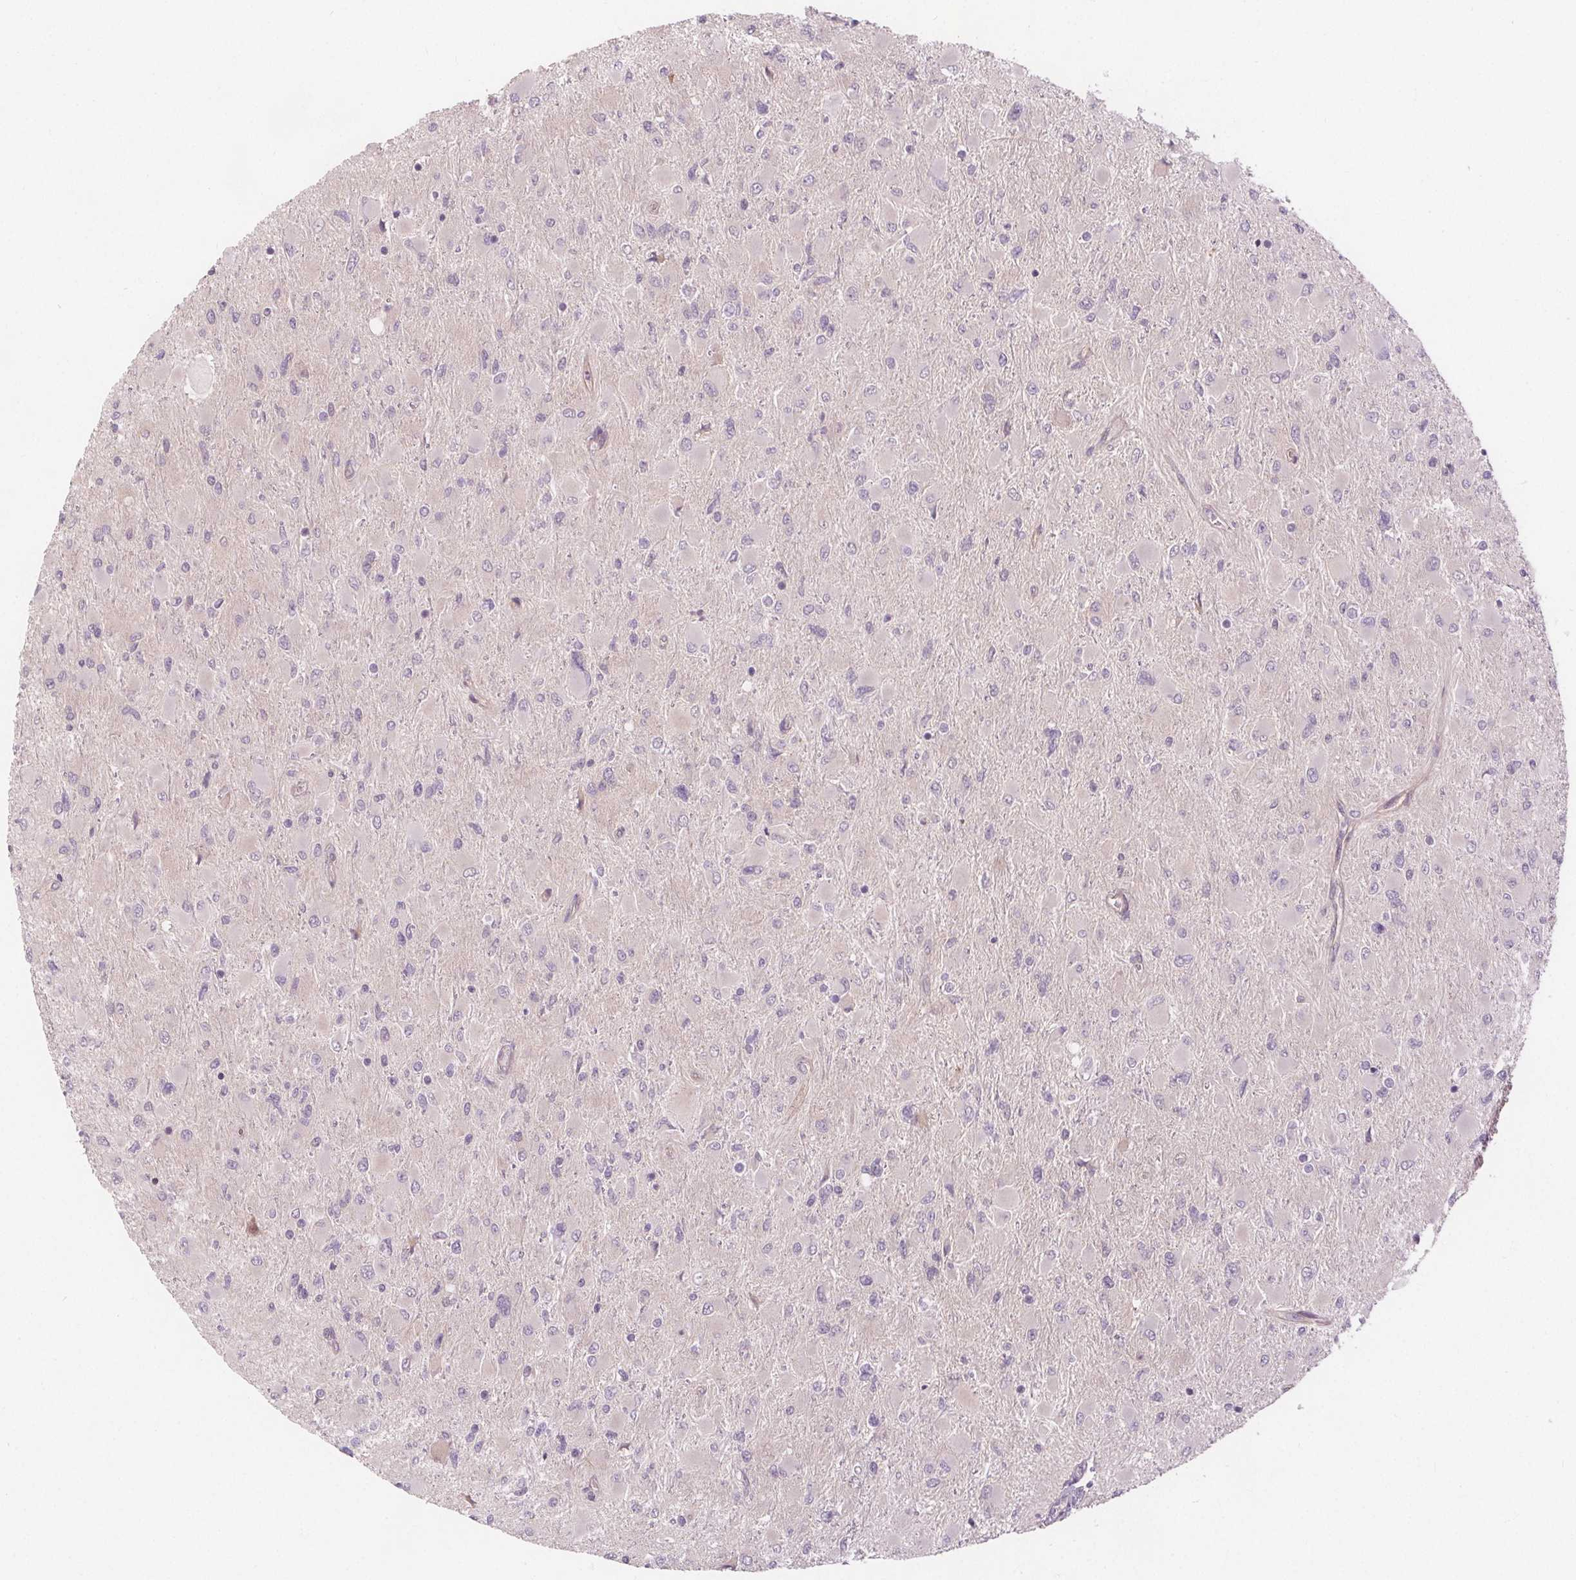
{"staining": {"intensity": "negative", "quantity": "none", "location": "none"}, "tissue": "glioma", "cell_type": "Tumor cells", "image_type": "cancer", "snomed": [{"axis": "morphology", "description": "Glioma, malignant, High grade"}, {"axis": "topography", "description": "Cerebral cortex"}], "caption": "An image of malignant glioma (high-grade) stained for a protein exhibits no brown staining in tumor cells. Nuclei are stained in blue.", "gene": "VNN1", "patient": {"sex": "female", "age": 36}}